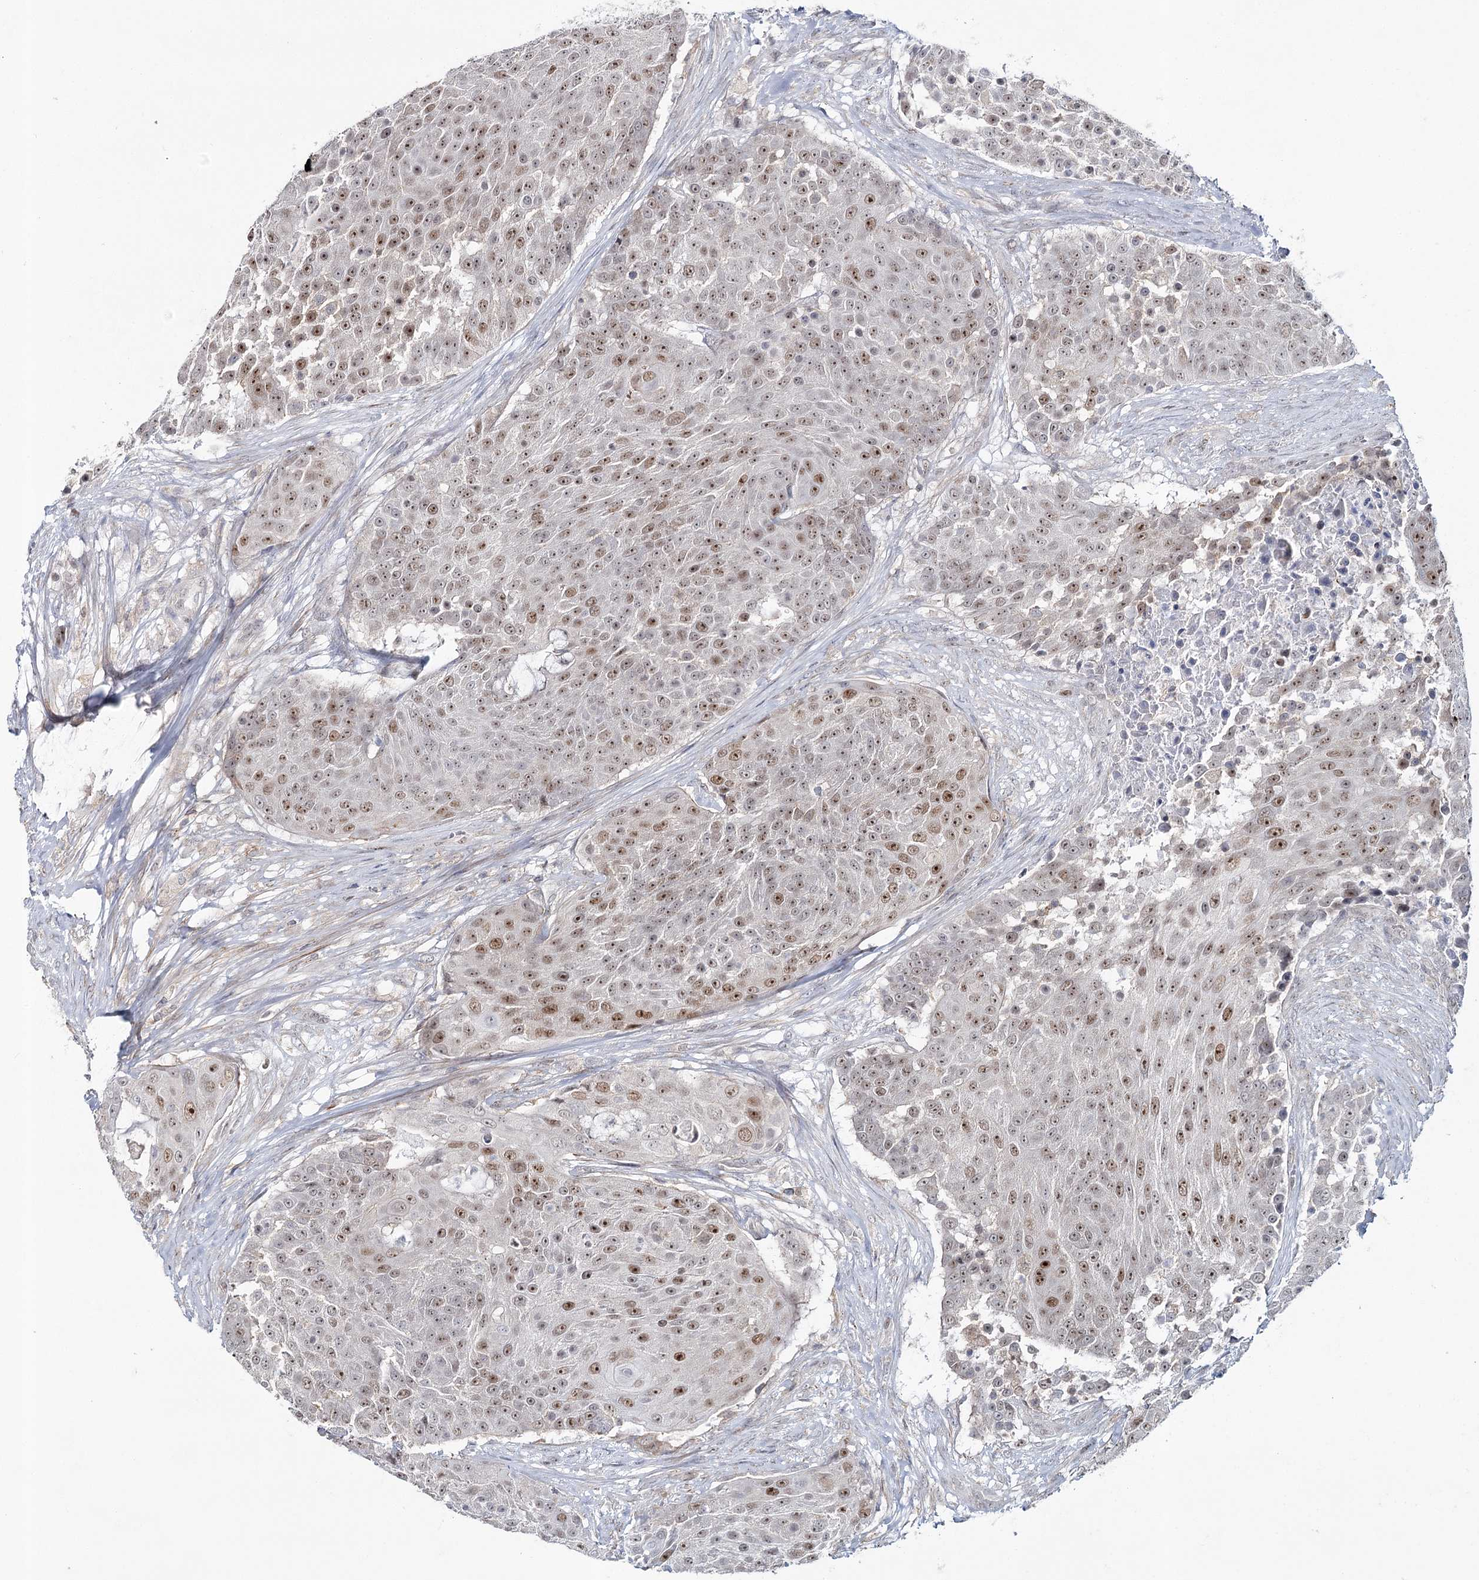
{"staining": {"intensity": "moderate", "quantity": ">75%", "location": "nuclear"}, "tissue": "urothelial cancer", "cell_type": "Tumor cells", "image_type": "cancer", "snomed": [{"axis": "morphology", "description": "Urothelial carcinoma, High grade"}, {"axis": "topography", "description": "Urinary bladder"}], "caption": "Moderate nuclear protein expression is appreciated in approximately >75% of tumor cells in urothelial carcinoma (high-grade). (IHC, brightfield microscopy, high magnification).", "gene": "ZC3H8", "patient": {"sex": "female", "age": 63}}